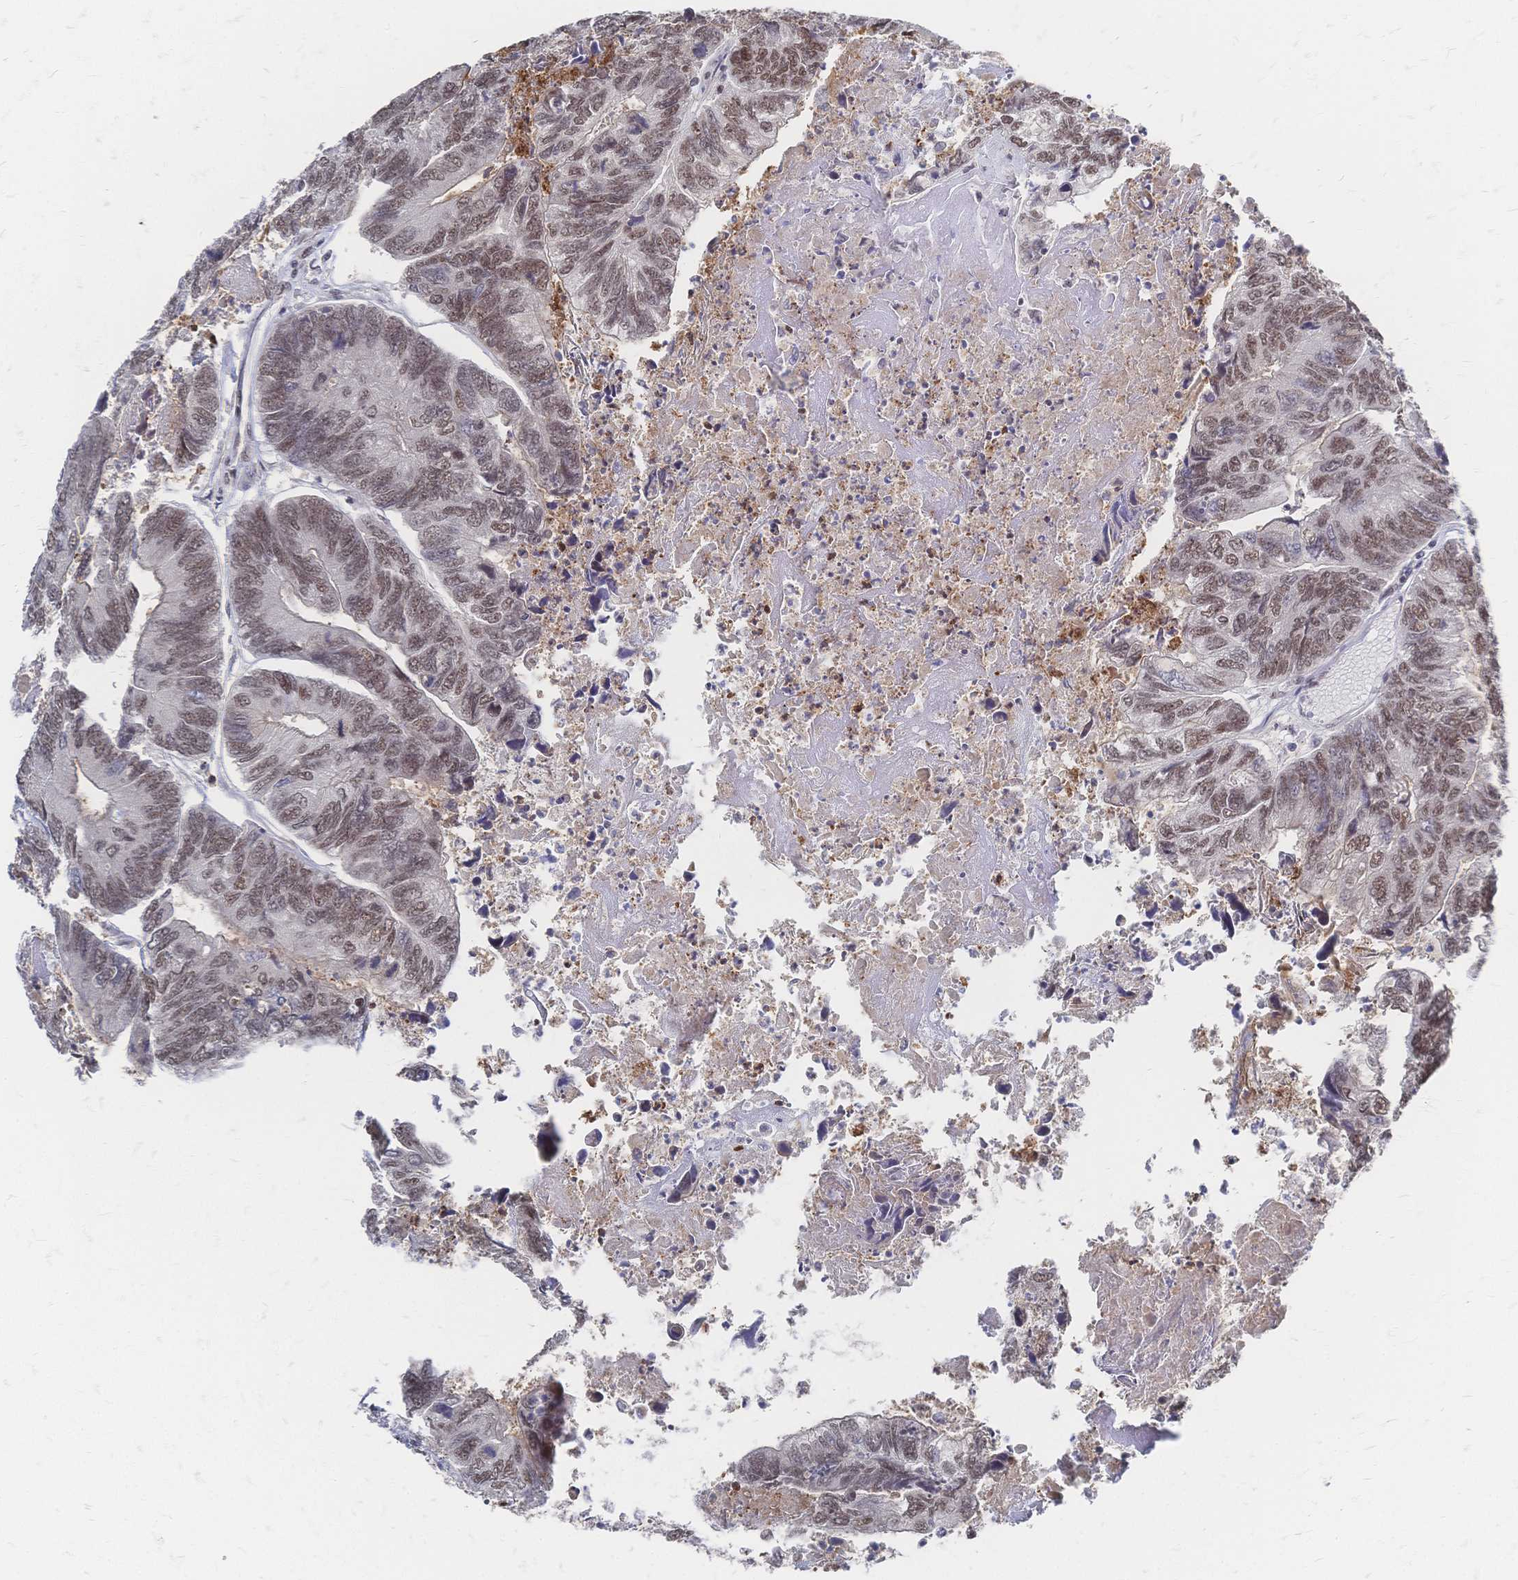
{"staining": {"intensity": "moderate", "quantity": ">75%", "location": "nuclear"}, "tissue": "colorectal cancer", "cell_type": "Tumor cells", "image_type": "cancer", "snomed": [{"axis": "morphology", "description": "Adenocarcinoma, NOS"}, {"axis": "topography", "description": "Colon"}], "caption": "A high-resolution micrograph shows immunohistochemistry staining of colorectal cancer, which demonstrates moderate nuclear staining in approximately >75% of tumor cells.", "gene": "NELFA", "patient": {"sex": "female", "age": 67}}